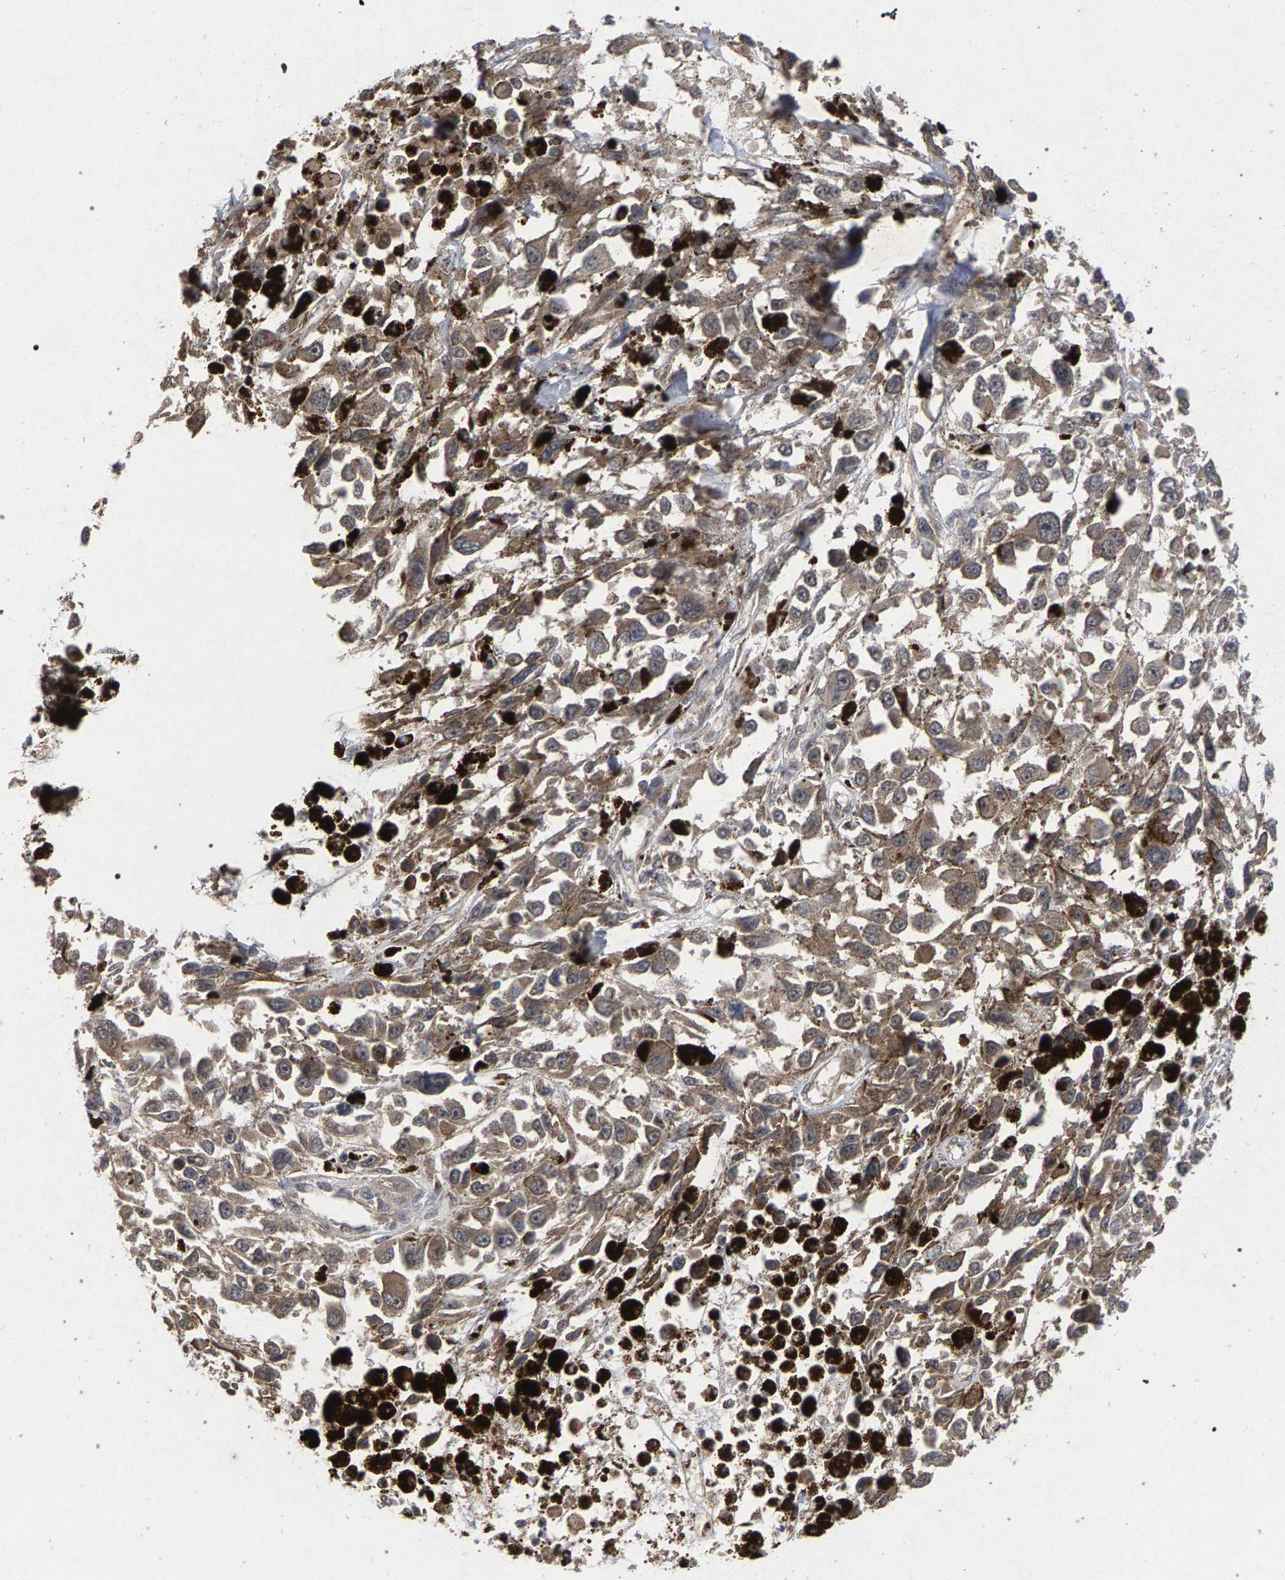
{"staining": {"intensity": "weak", "quantity": ">75%", "location": "cytoplasmic/membranous"}, "tissue": "melanoma", "cell_type": "Tumor cells", "image_type": "cancer", "snomed": [{"axis": "morphology", "description": "Malignant melanoma, Metastatic site"}, {"axis": "topography", "description": "Lymph node"}], "caption": "Brown immunohistochemical staining in melanoma shows weak cytoplasmic/membranous positivity in approximately >75% of tumor cells.", "gene": "SLC4A4", "patient": {"sex": "male", "age": 59}}